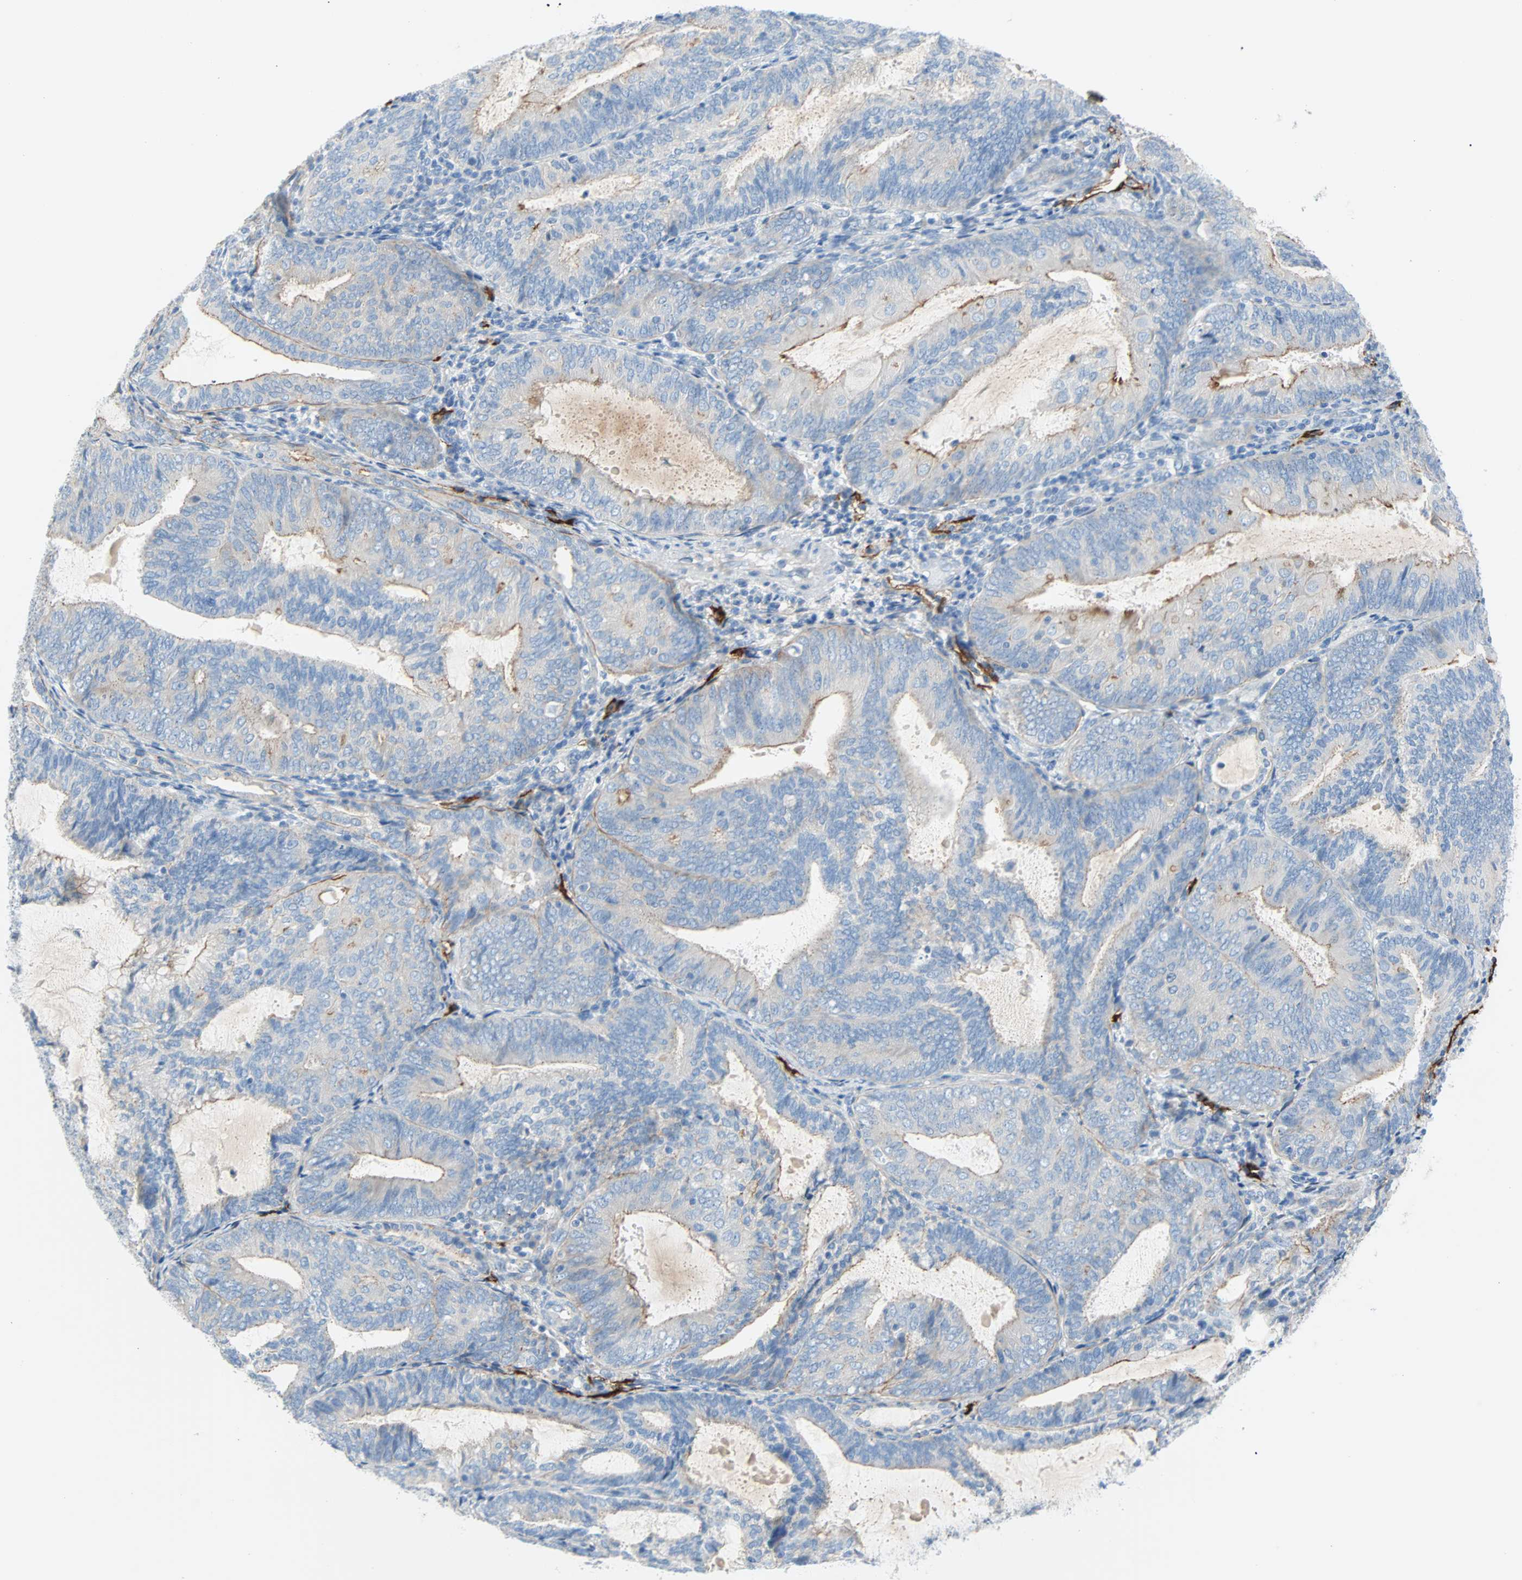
{"staining": {"intensity": "weak", "quantity": "25%-75%", "location": "cytoplasmic/membranous"}, "tissue": "endometrial cancer", "cell_type": "Tumor cells", "image_type": "cancer", "snomed": [{"axis": "morphology", "description": "Adenocarcinoma, NOS"}, {"axis": "topography", "description": "Endometrium"}], "caption": "Immunohistochemistry (DAB) staining of human endometrial adenocarcinoma exhibits weak cytoplasmic/membranous protein staining in approximately 25%-75% of tumor cells.", "gene": "PDPN", "patient": {"sex": "female", "age": 81}}